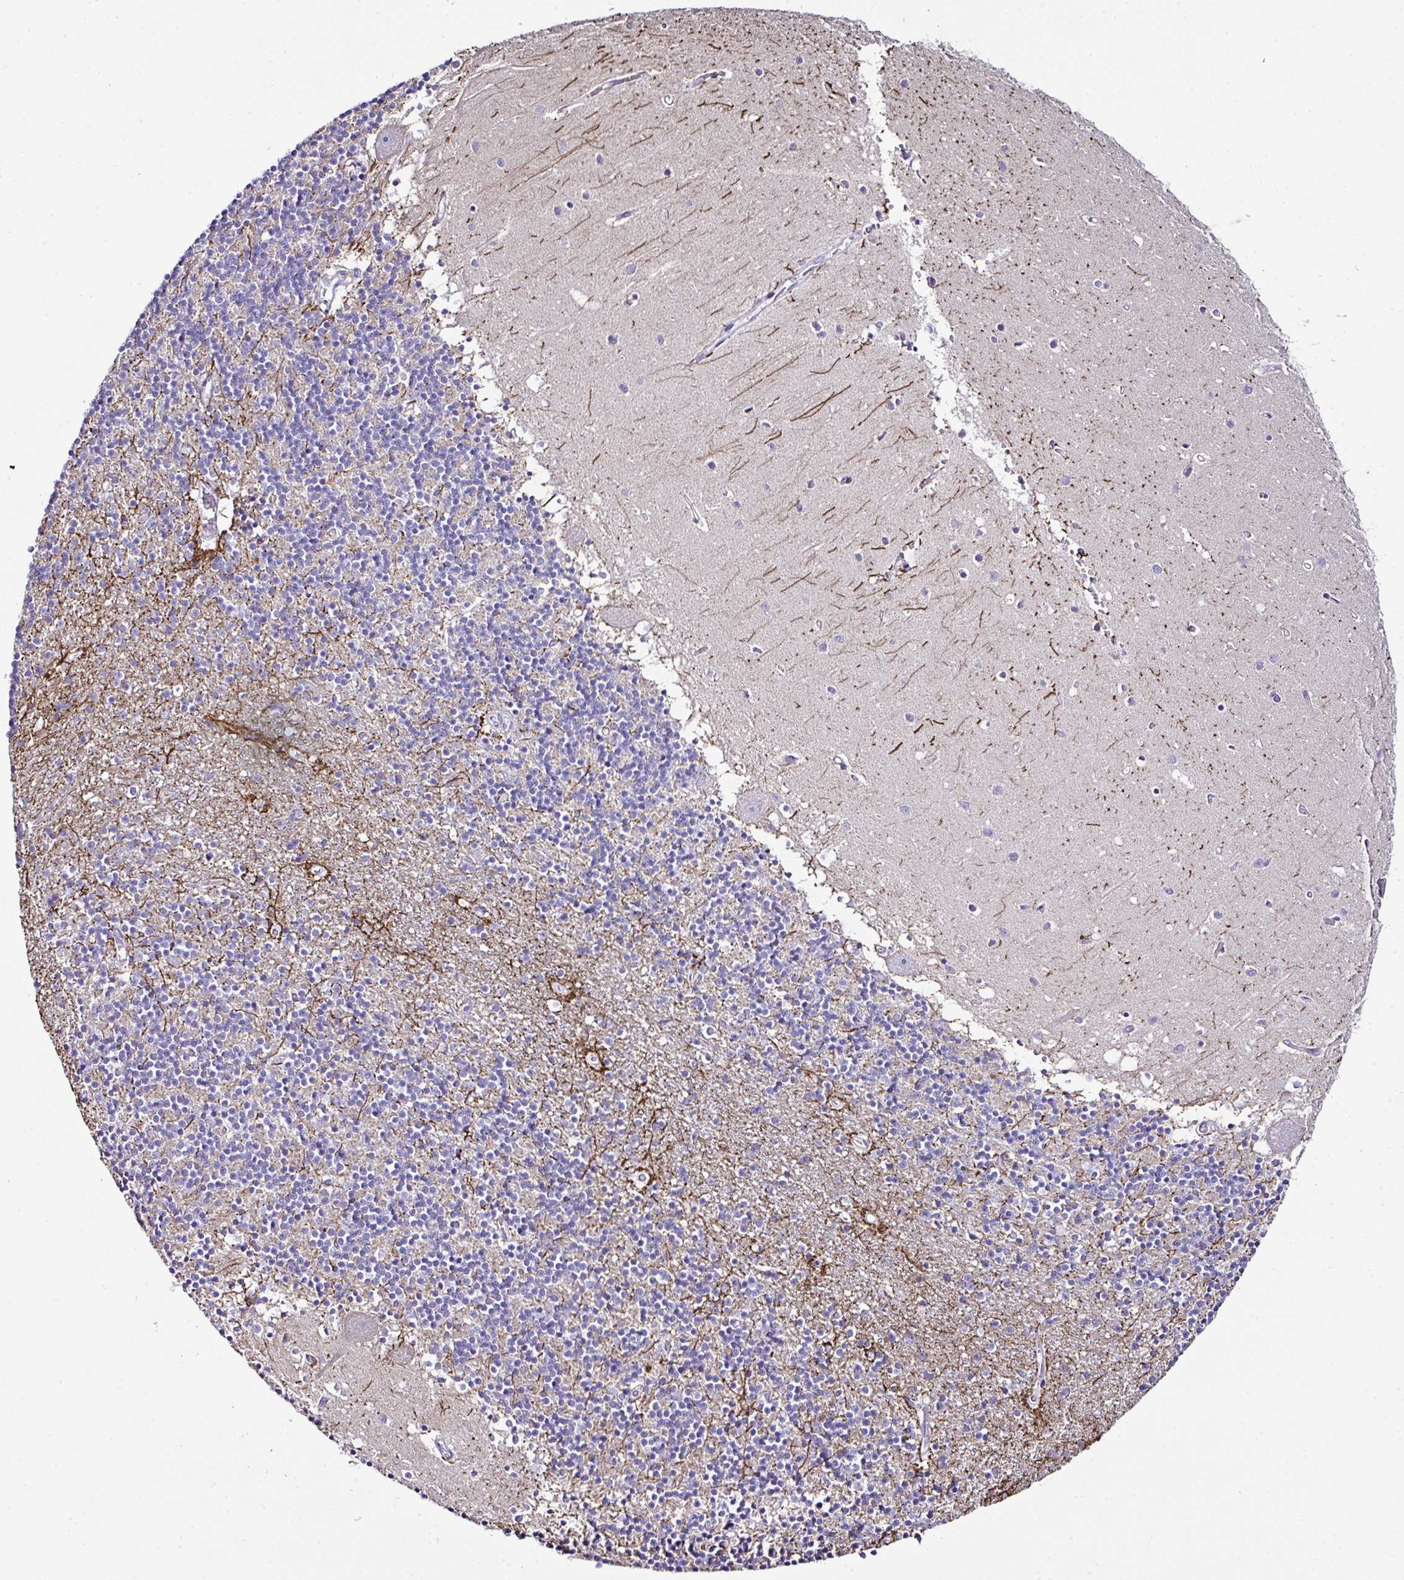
{"staining": {"intensity": "weak", "quantity": "<25%", "location": "cytoplasmic/membranous"}, "tissue": "cerebellum", "cell_type": "Cells in granular layer", "image_type": "normal", "snomed": [{"axis": "morphology", "description": "Normal tissue, NOS"}, {"axis": "topography", "description": "Cerebellum"}], "caption": "Protein analysis of unremarkable cerebellum exhibits no significant staining in cells in granular layer.", "gene": "OR4P4", "patient": {"sex": "male", "age": 54}}